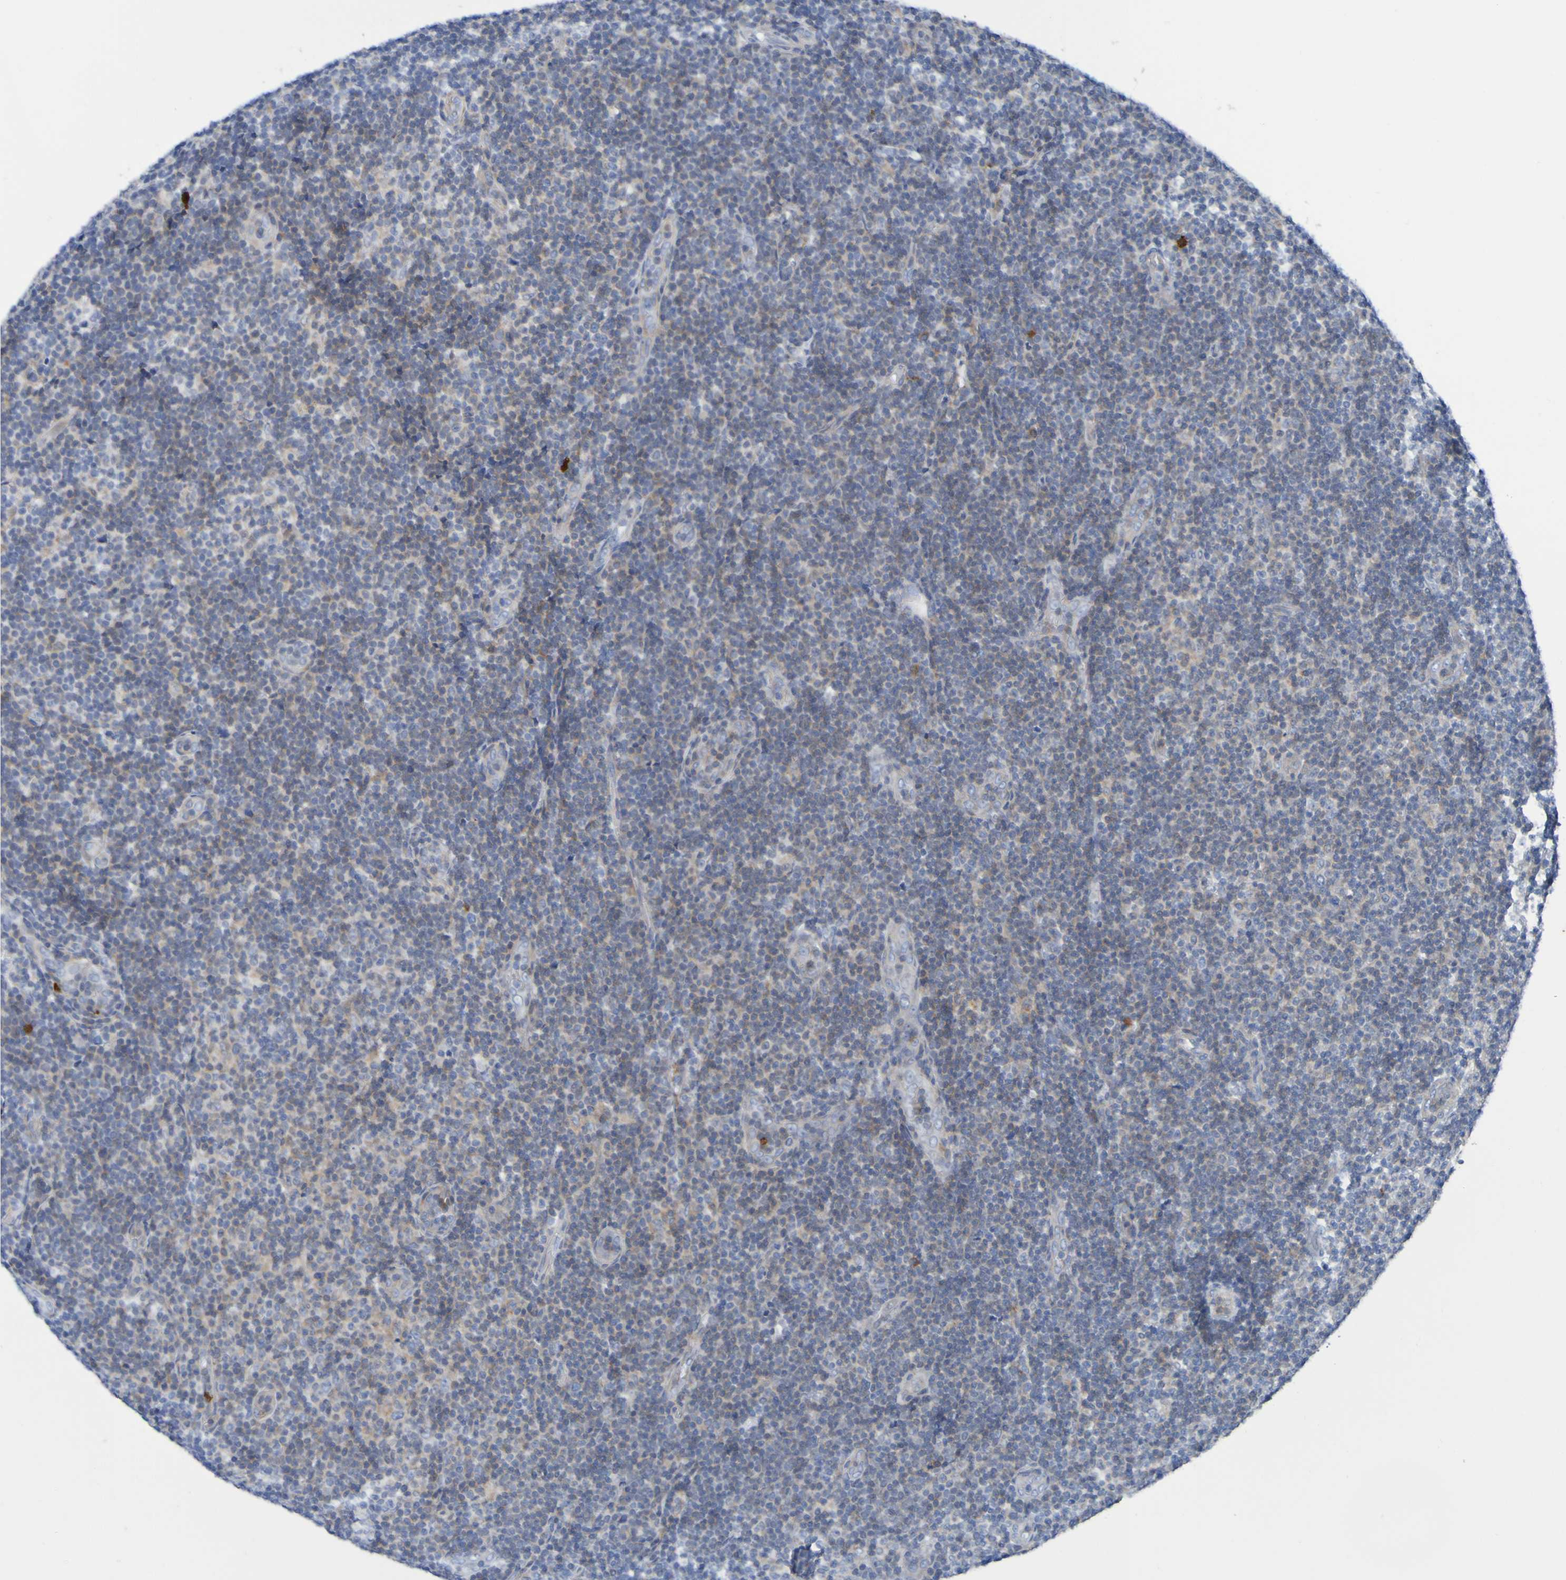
{"staining": {"intensity": "weak", "quantity": ">75%", "location": "cytoplasmic/membranous"}, "tissue": "lymphoma", "cell_type": "Tumor cells", "image_type": "cancer", "snomed": [{"axis": "morphology", "description": "Malignant lymphoma, non-Hodgkin's type, Low grade"}, {"axis": "topography", "description": "Lymph node"}], "caption": "The photomicrograph displays a brown stain indicating the presence of a protein in the cytoplasmic/membranous of tumor cells in lymphoma.", "gene": "C11orf24", "patient": {"sex": "male", "age": 83}}